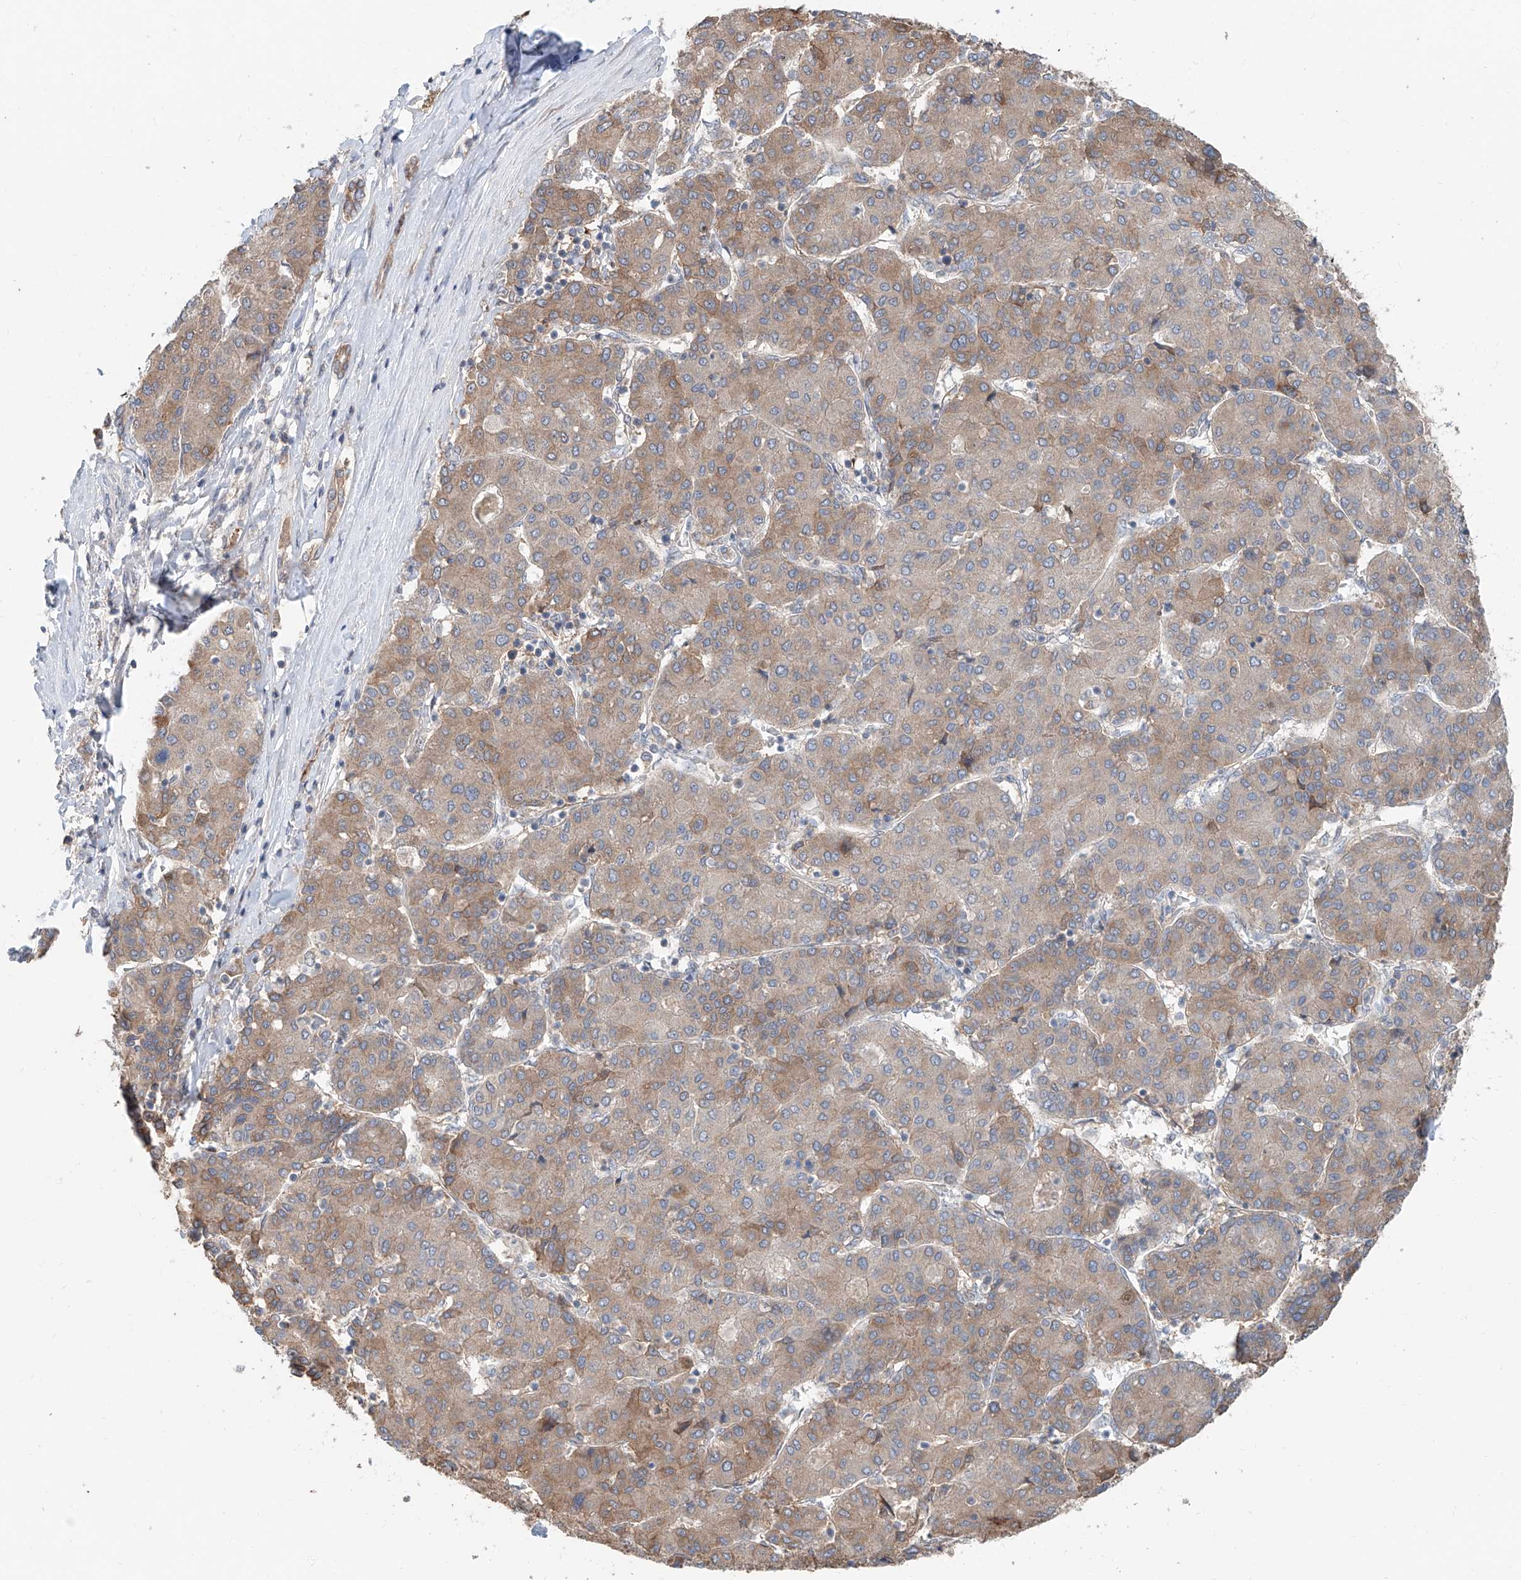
{"staining": {"intensity": "weak", "quantity": ">75%", "location": "cytoplasmic/membranous"}, "tissue": "liver cancer", "cell_type": "Tumor cells", "image_type": "cancer", "snomed": [{"axis": "morphology", "description": "Carcinoma, Hepatocellular, NOS"}, {"axis": "topography", "description": "Liver"}], "caption": "The photomicrograph exhibits a brown stain indicating the presence of a protein in the cytoplasmic/membranous of tumor cells in liver cancer (hepatocellular carcinoma).", "gene": "KCNK10", "patient": {"sex": "male", "age": 65}}